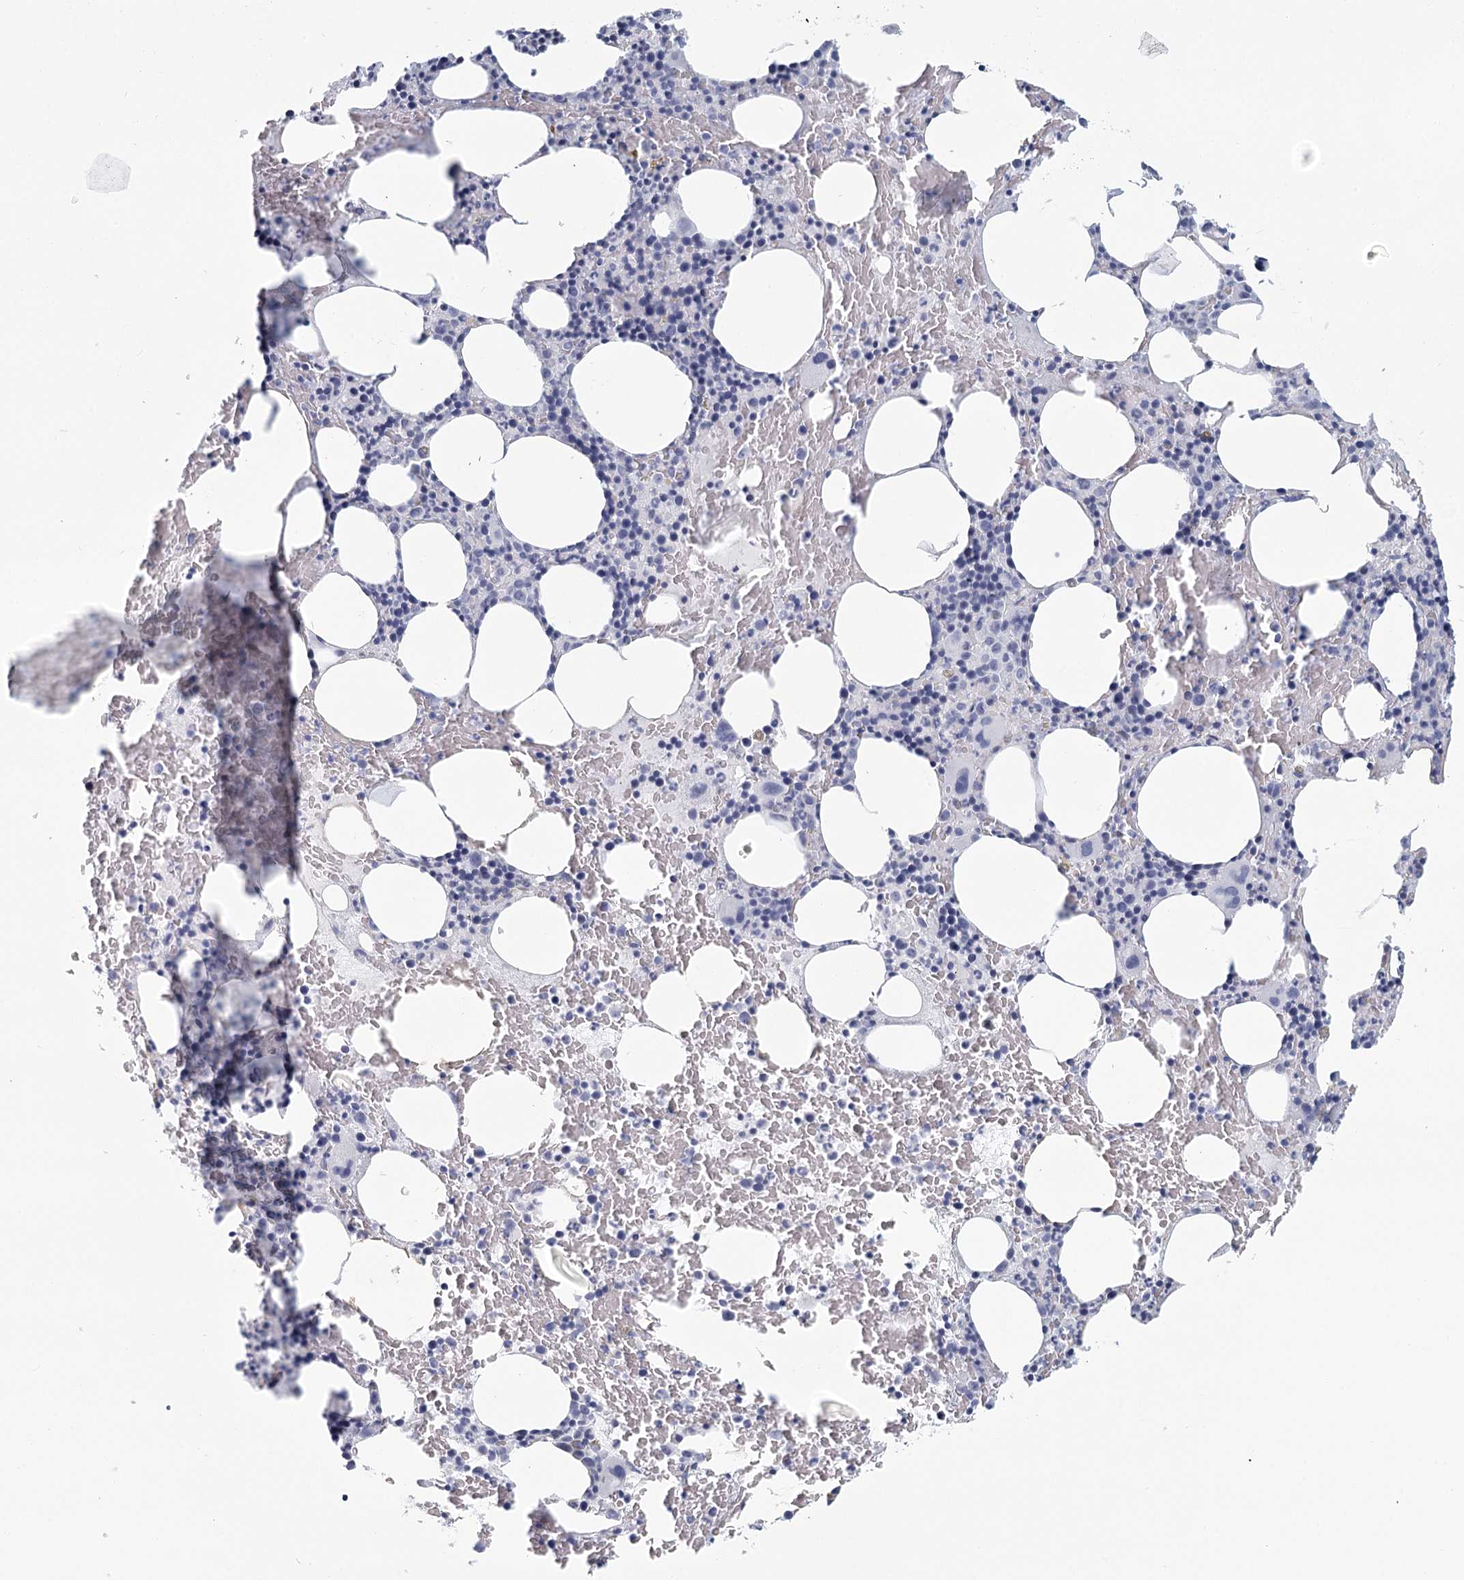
{"staining": {"intensity": "negative", "quantity": "none", "location": "none"}, "tissue": "bone marrow", "cell_type": "Hematopoietic cells", "image_type": "normal", "snomed": [{"axis": "morphology", "description": "Normal tissue, NOS"}, {"axis": "topography", "description": "Bone marrow"}], "caption": "An IHC histopathology image of unremarkable bone marrow is shown. There is no staining in hematopoietic cells of bone marrow.", "gene": "WNT8B", "patient": {"sex": "male", "age": 62}}